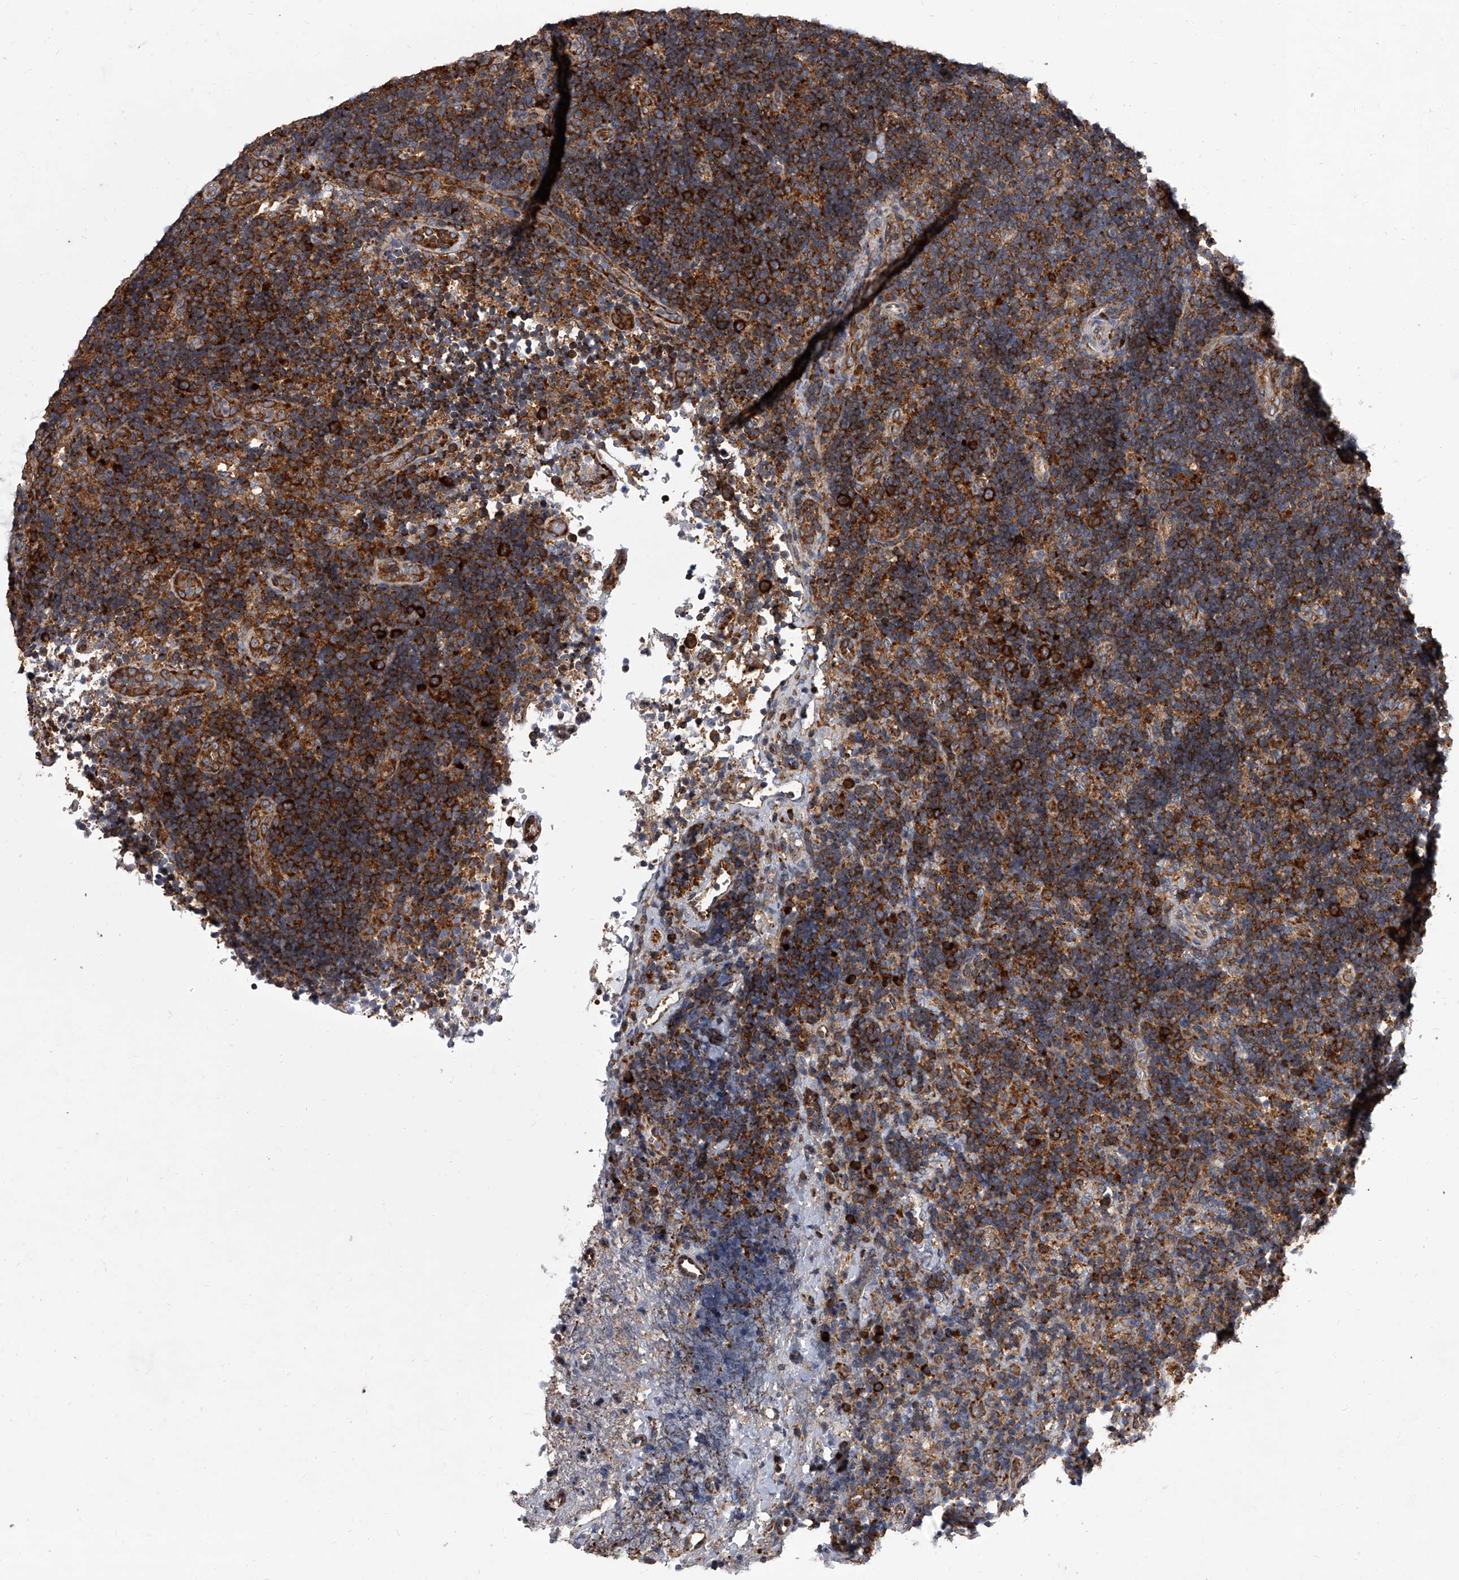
{"staining": {"intensity": "strong", "quantity": ">75%", "location": "cytoplasmic/membranous"}, "tissue": "lymph node", "cell_type": "Germinal center cells", "image_type": "normal", "snomed": [{"axis": "morphology", "description": "Normal tissue, NOS"}, {"axis": "topography", "description": "Lymph node"}], "caption": "Protein expression analysis of normal lymph node demonstrates strong cytoplasmic/membranous staining in approximately >75% of germinal center cells.", "gene": "EIF2S2", "patient": {"sex": "female", "age": 22}}